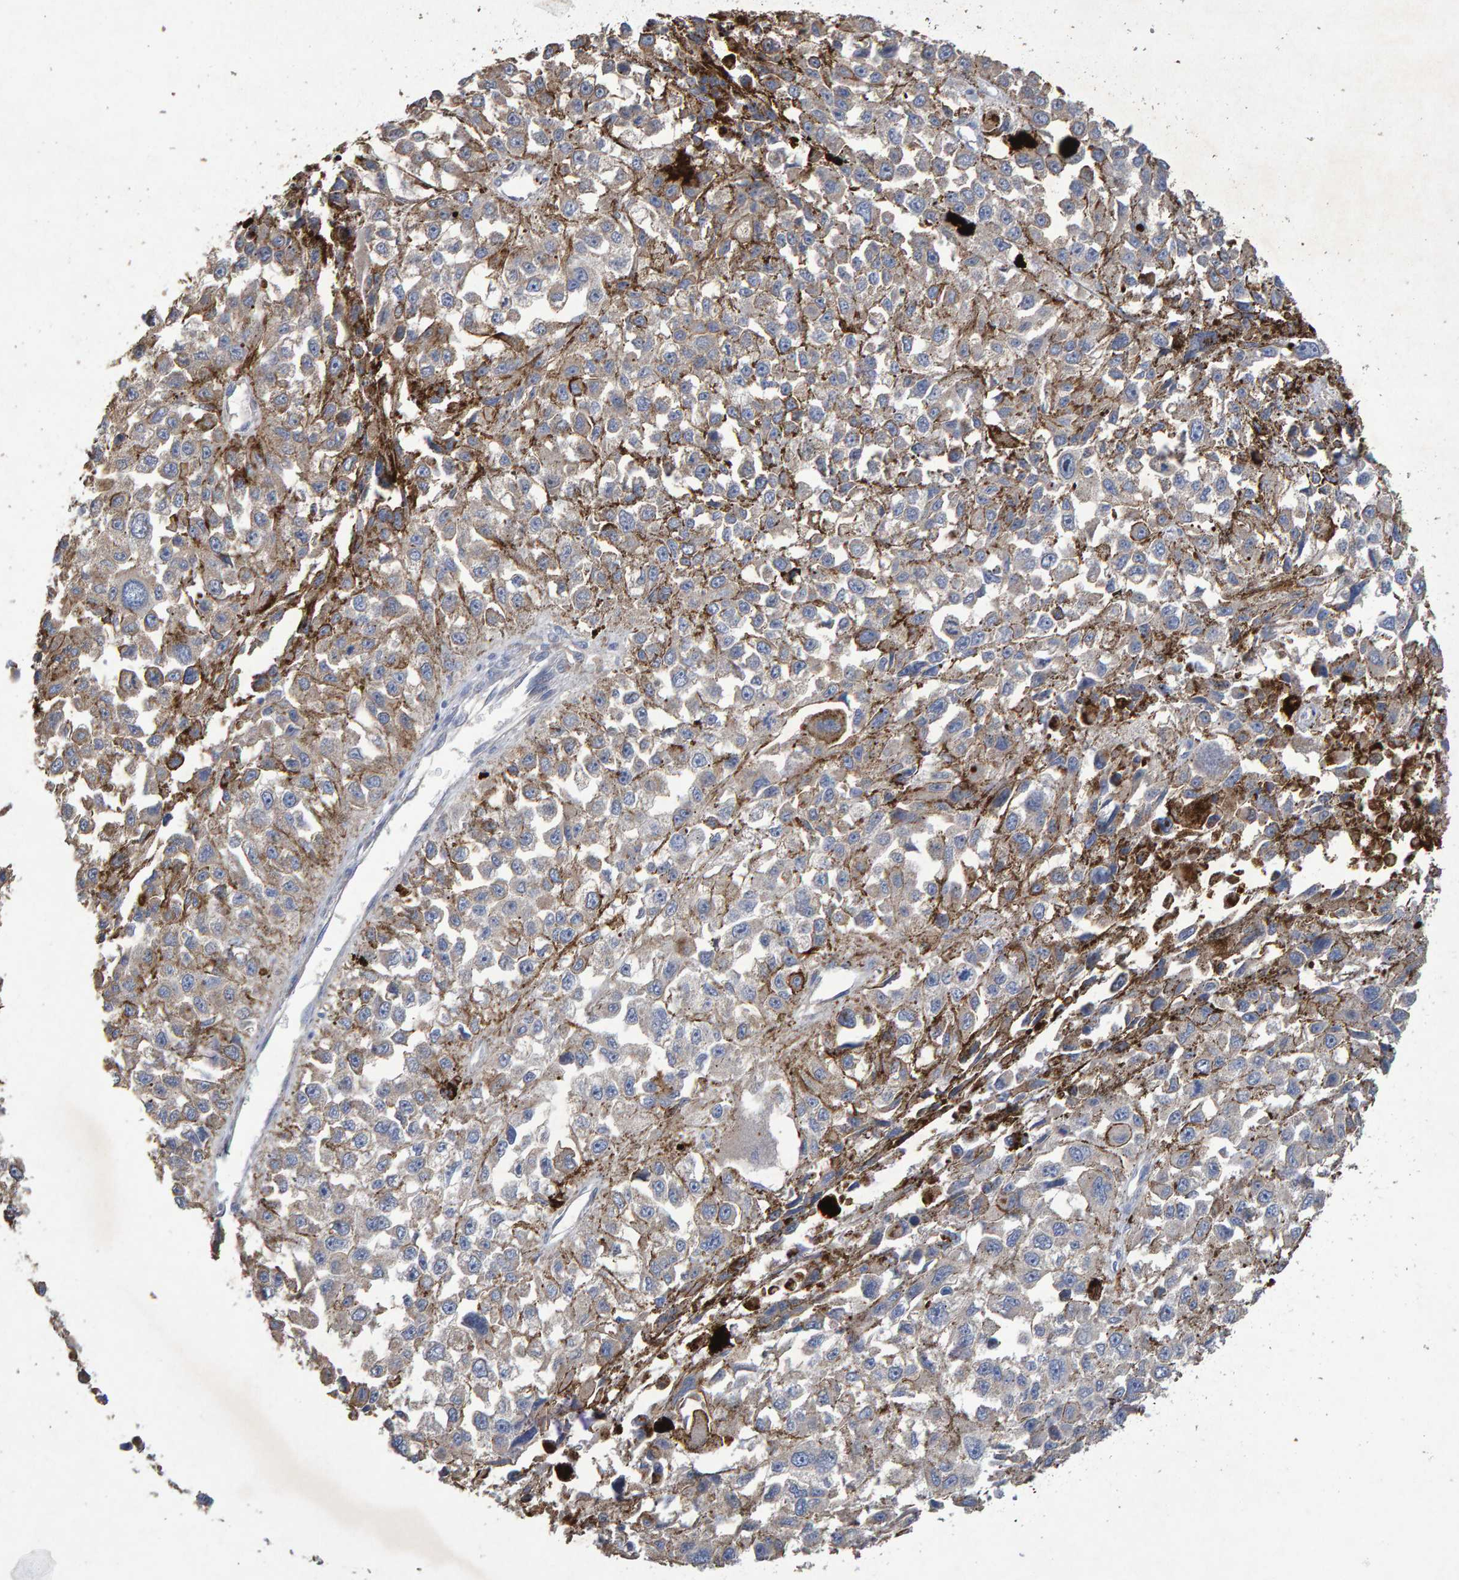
{"staining": {"intensity": "negative", "quantity": "none", "location": "none"}, "tissue": "melanoma", "cell_type": "Tumor cells", "image_type": "cancer", "snomed": [{"axis": "morphology", "description": "Malignant melanoma, Metastatic site"}, {"axis": "topography", "description": "Lymph node"}], "caption": "Tumor cells are negative for protein expression in human malignant melanoma (metastatic site). (Stains: DAB (3,3'-diaminobenzidine) immunohistochemistry with hematoxylin counter stain, Microscopy: brightfield microscopy at high magnification).", "gene": "CTH", "patient": {"sex": "male", "age": 59}}